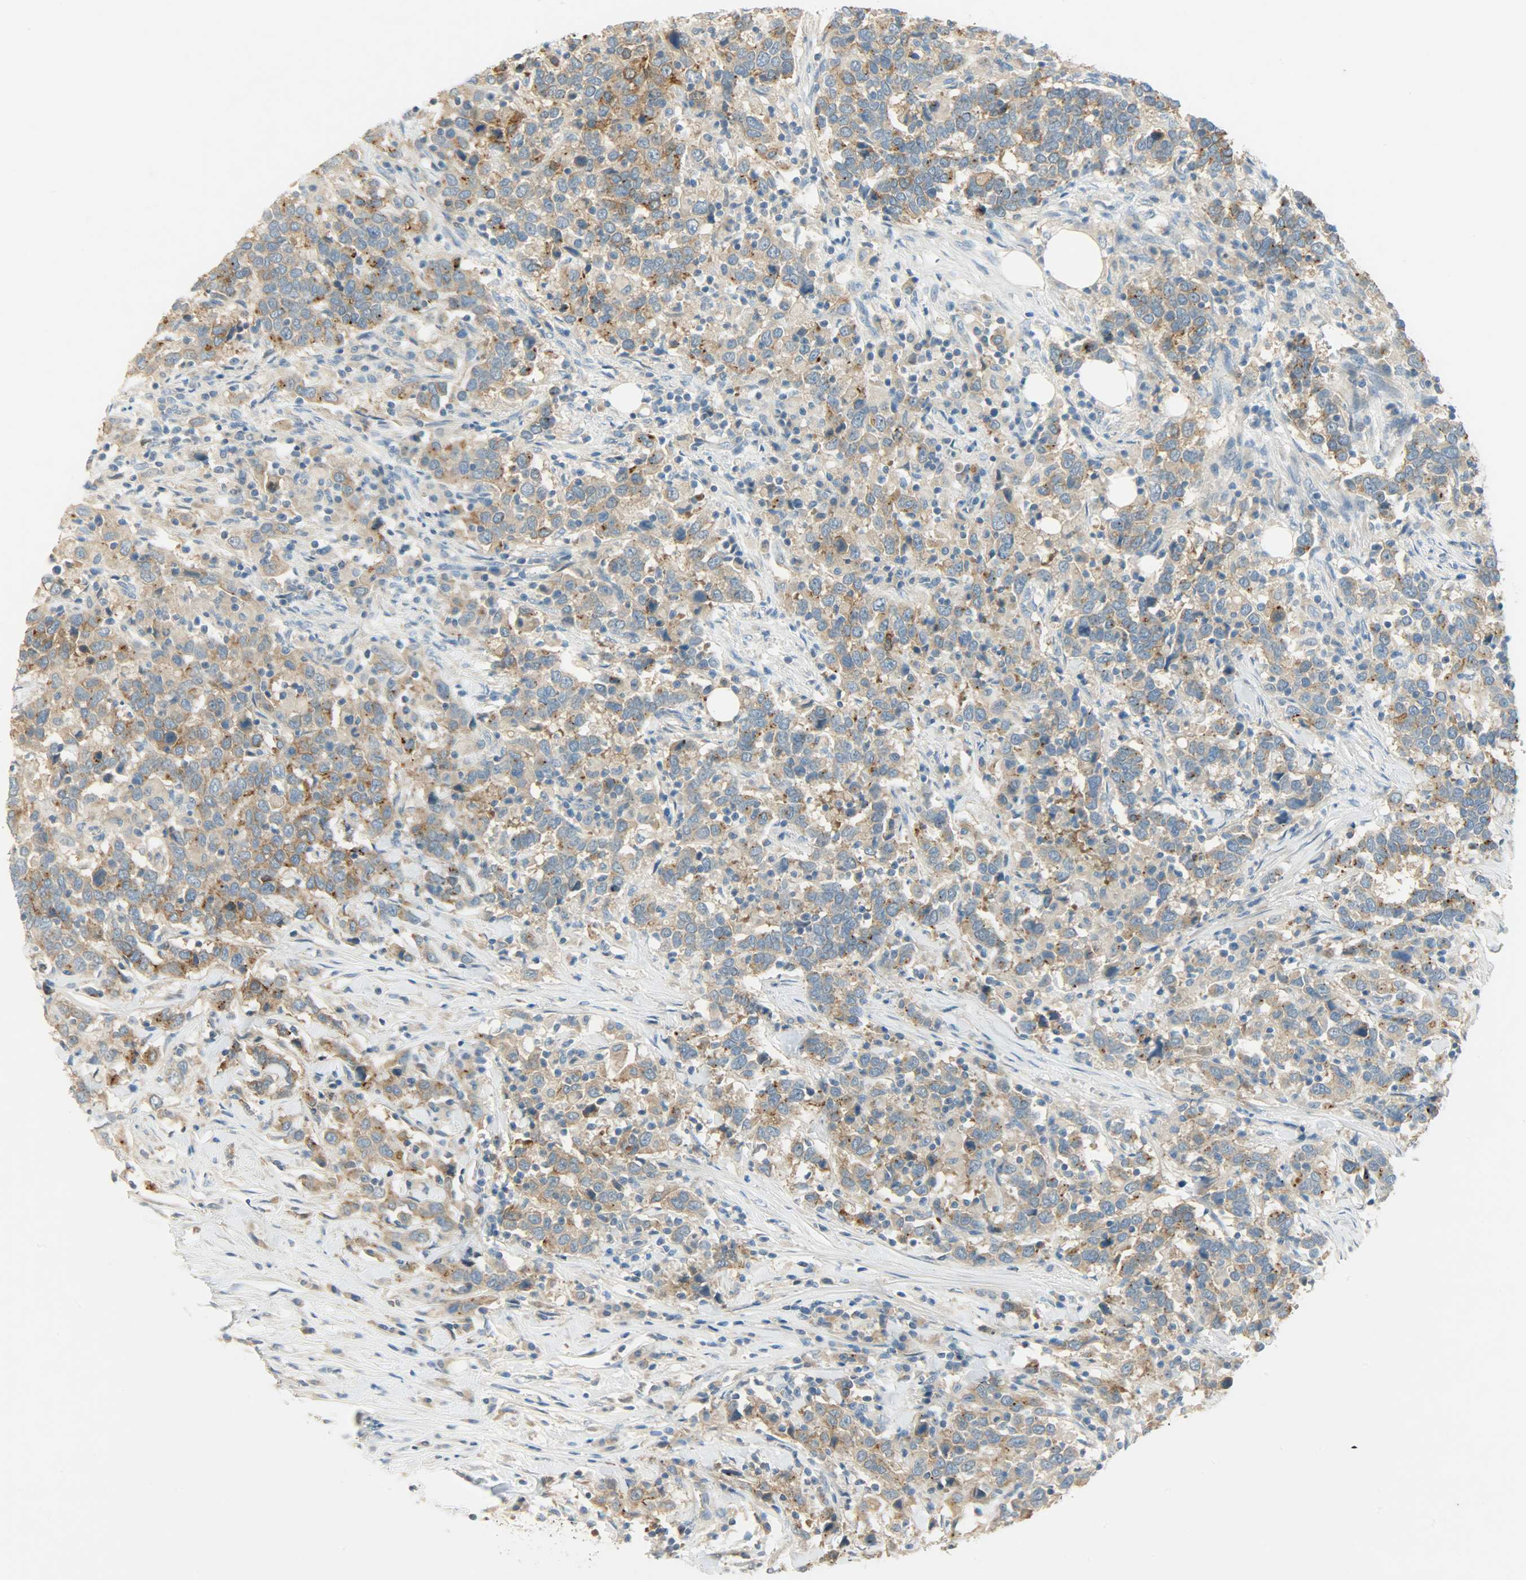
{"staining": {"intensity": "strong", "quantity": ">75%", "location": "cytoplasmic/membranous"}, "tissue": "urothelial cancer", "cell_type": "Tumor cells", "image_type": "cancer", "snomed": [{"axis": "morphology", "description": "Urothelial carcinoma, High grade"}, {"axis": "topography", "description": "Urinary bladder"}], "caption": "Protein analysis of urothelial cancer tissue shows strong cytoplasmic/membranous expression in about >75% of tumor cells. The protein is stained brown, and the nuclei are stained in blue (DAB (3,3'-diaminobenzidine) IHC with brightfield microscopy, high magnification).", "gene": "DSG2", "patient": {"sex": "male", "age": 61}}